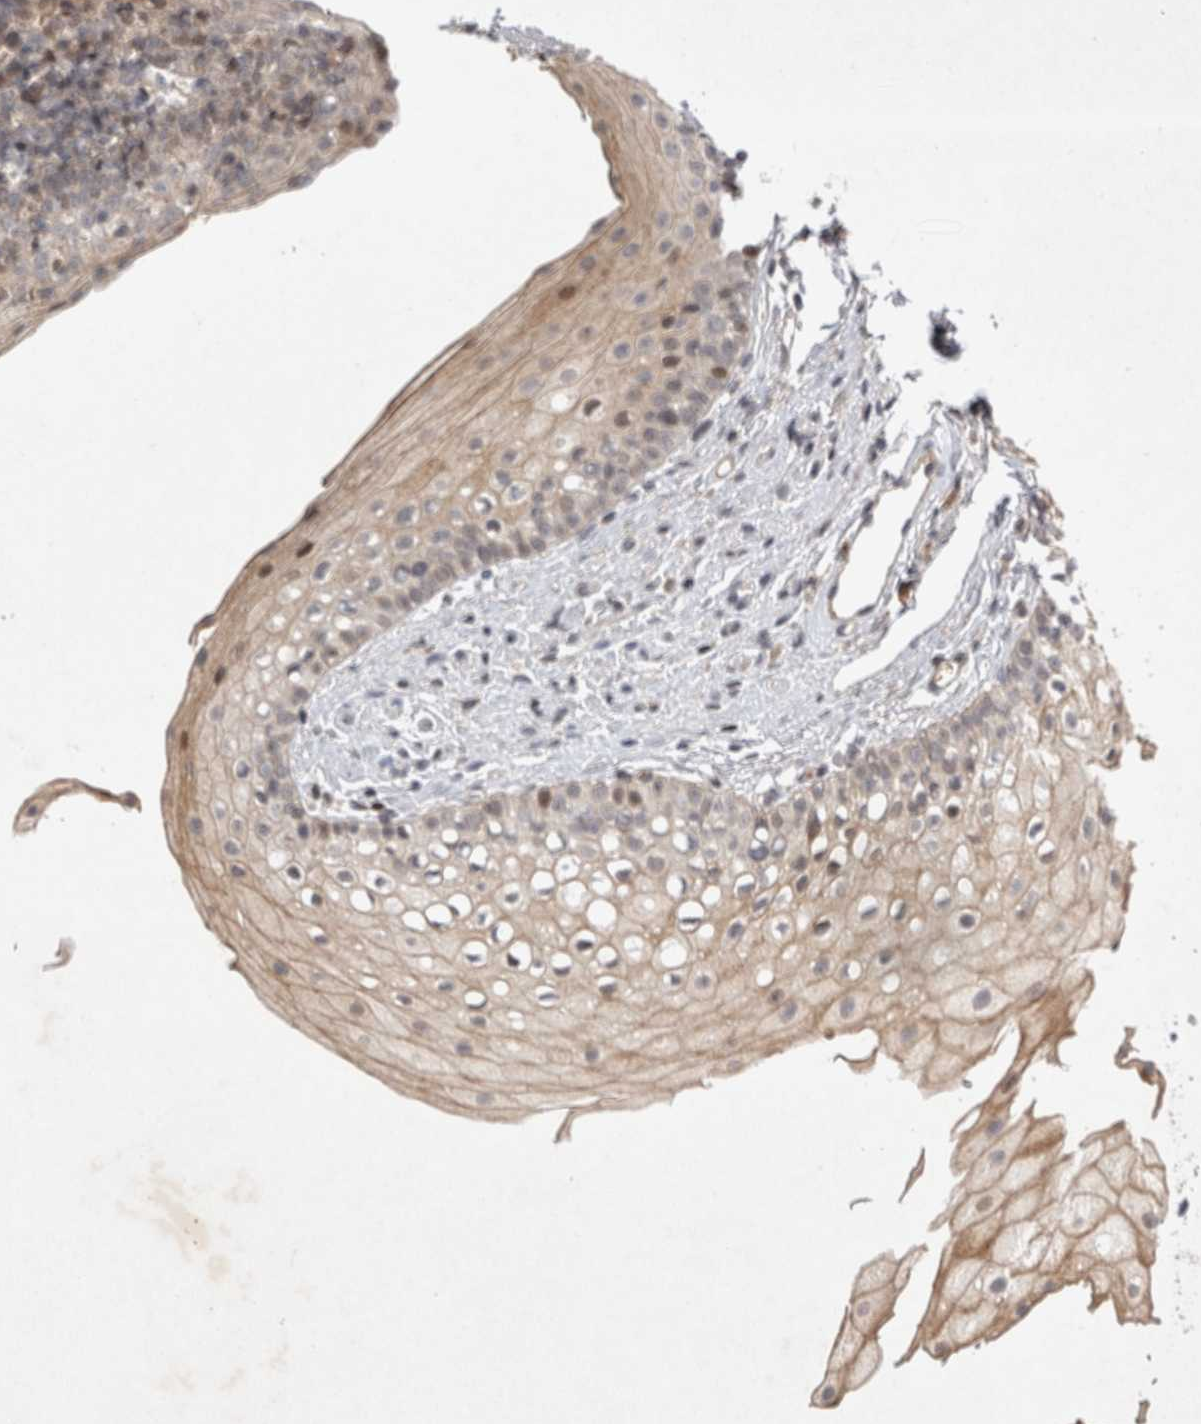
{"staining": {"intensity": "weak", "quantity": ">75%", "location": "cytoplasmic/membranous"}, "tissue": "oral mucosa", "cell_type": "Squamous epithelial cells", "image_type": "normal", "snomed": [{"axis": "morphology", "description": "Normal tissue, NOS"}, {"axis": "topography", "description": "Oral tissue"}], "caption": "Approximately >75% of squamous epithelial cells in normal human oral mucosa show weak cytoplasmic/membranous protein staining as visualized by brown immunohistochemical staining.", "gene": "EIF2AK1", "patient": {"sex": "male", "age": 28}}